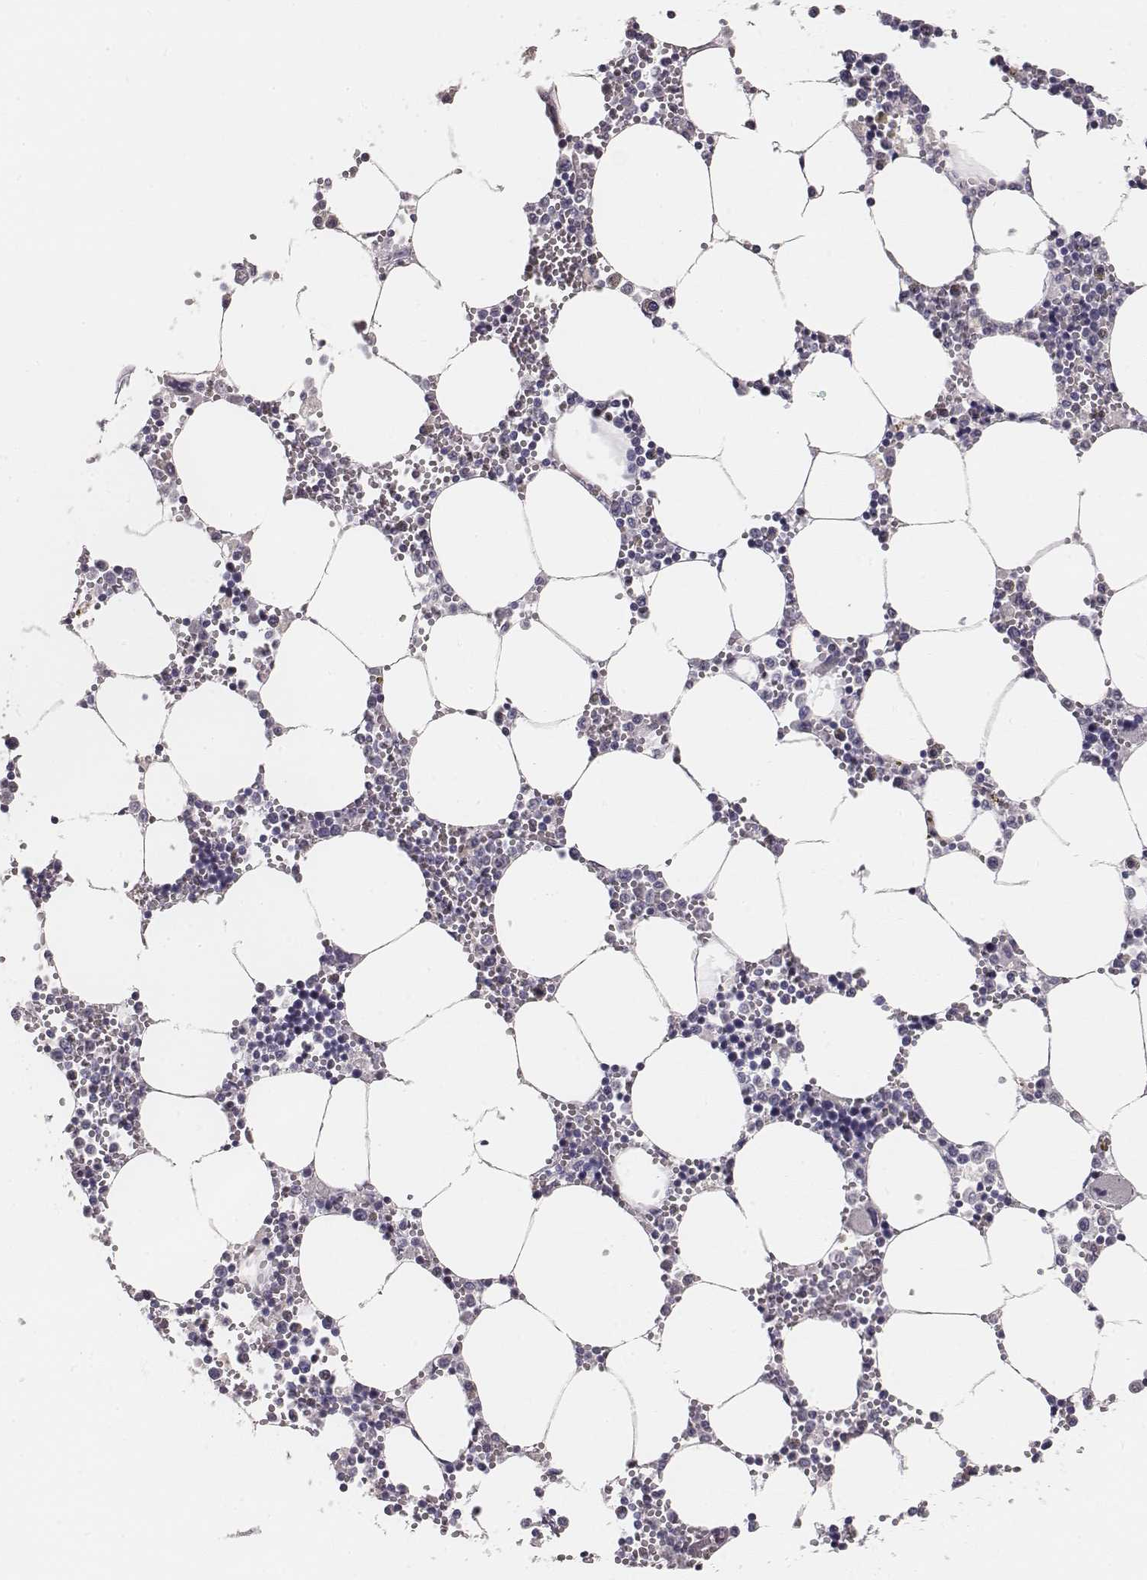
{"staining": {"intensity": "negative", "quantity": "none", "location": "none"}, "tissue": "bone marrow", "cell_type": "Hematopoietic cells", "image_type": "normal", "snomed": [{"axis": "morphology", "description": "Normal tissue, NOS"}, {"axis": "topography", "description": "Bone marrow"}], "caption": "This is a histopathology image of IHC staining of unremarkable bone marrow, which shows no expression in hematopoietic cells.", "gene": "MYH6", "patient": {"sex": "male", "age": 54}}